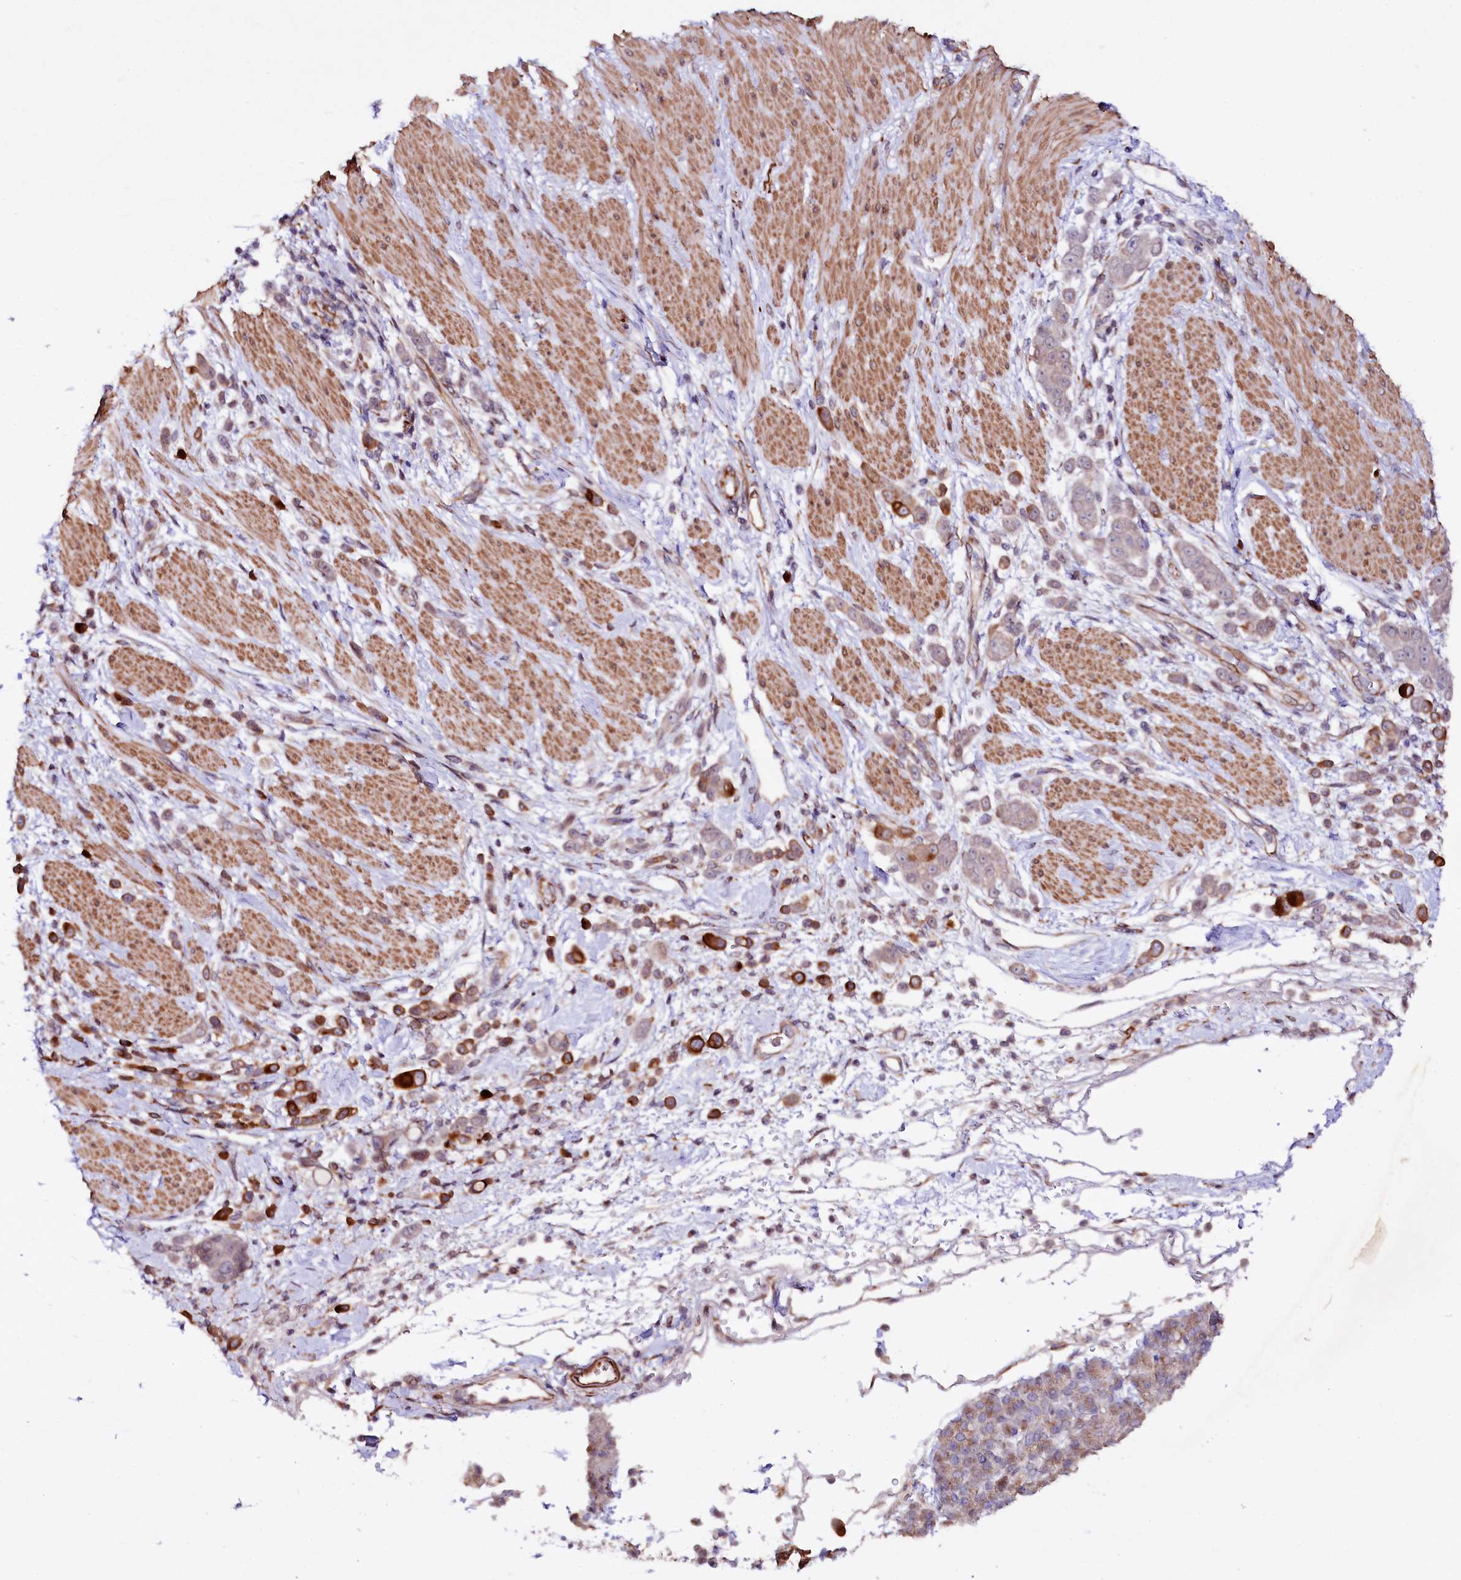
{"staining": {"intensity": "weak", "quantity": "<25%", "location": "cytoplasmic/membranous"}, "tissue": "pancreatic cancer", "cell_type": "Tumor cells", "image_type": "cancer", "snomed": [{"axis": "morphology", "description": "Normal tissue, NOS"}, {"axis": "morphology", "description": "Adenocarcinoma, NOS"}, {"axis": "topography", "description": "Pancreas"}], "caption": "An immunohistochemistry micrograph of pancreatic cancer is shown. There is no staining in tumor cells of pancreatic cancer. (Stains: DAB immunohistochemistry (IHC) with hematoxylin counter stain, Microscopy: brightfield microscopy at high magnification).", "gene": "TTC12", "patient": {"sex": "female", "age": 64}}